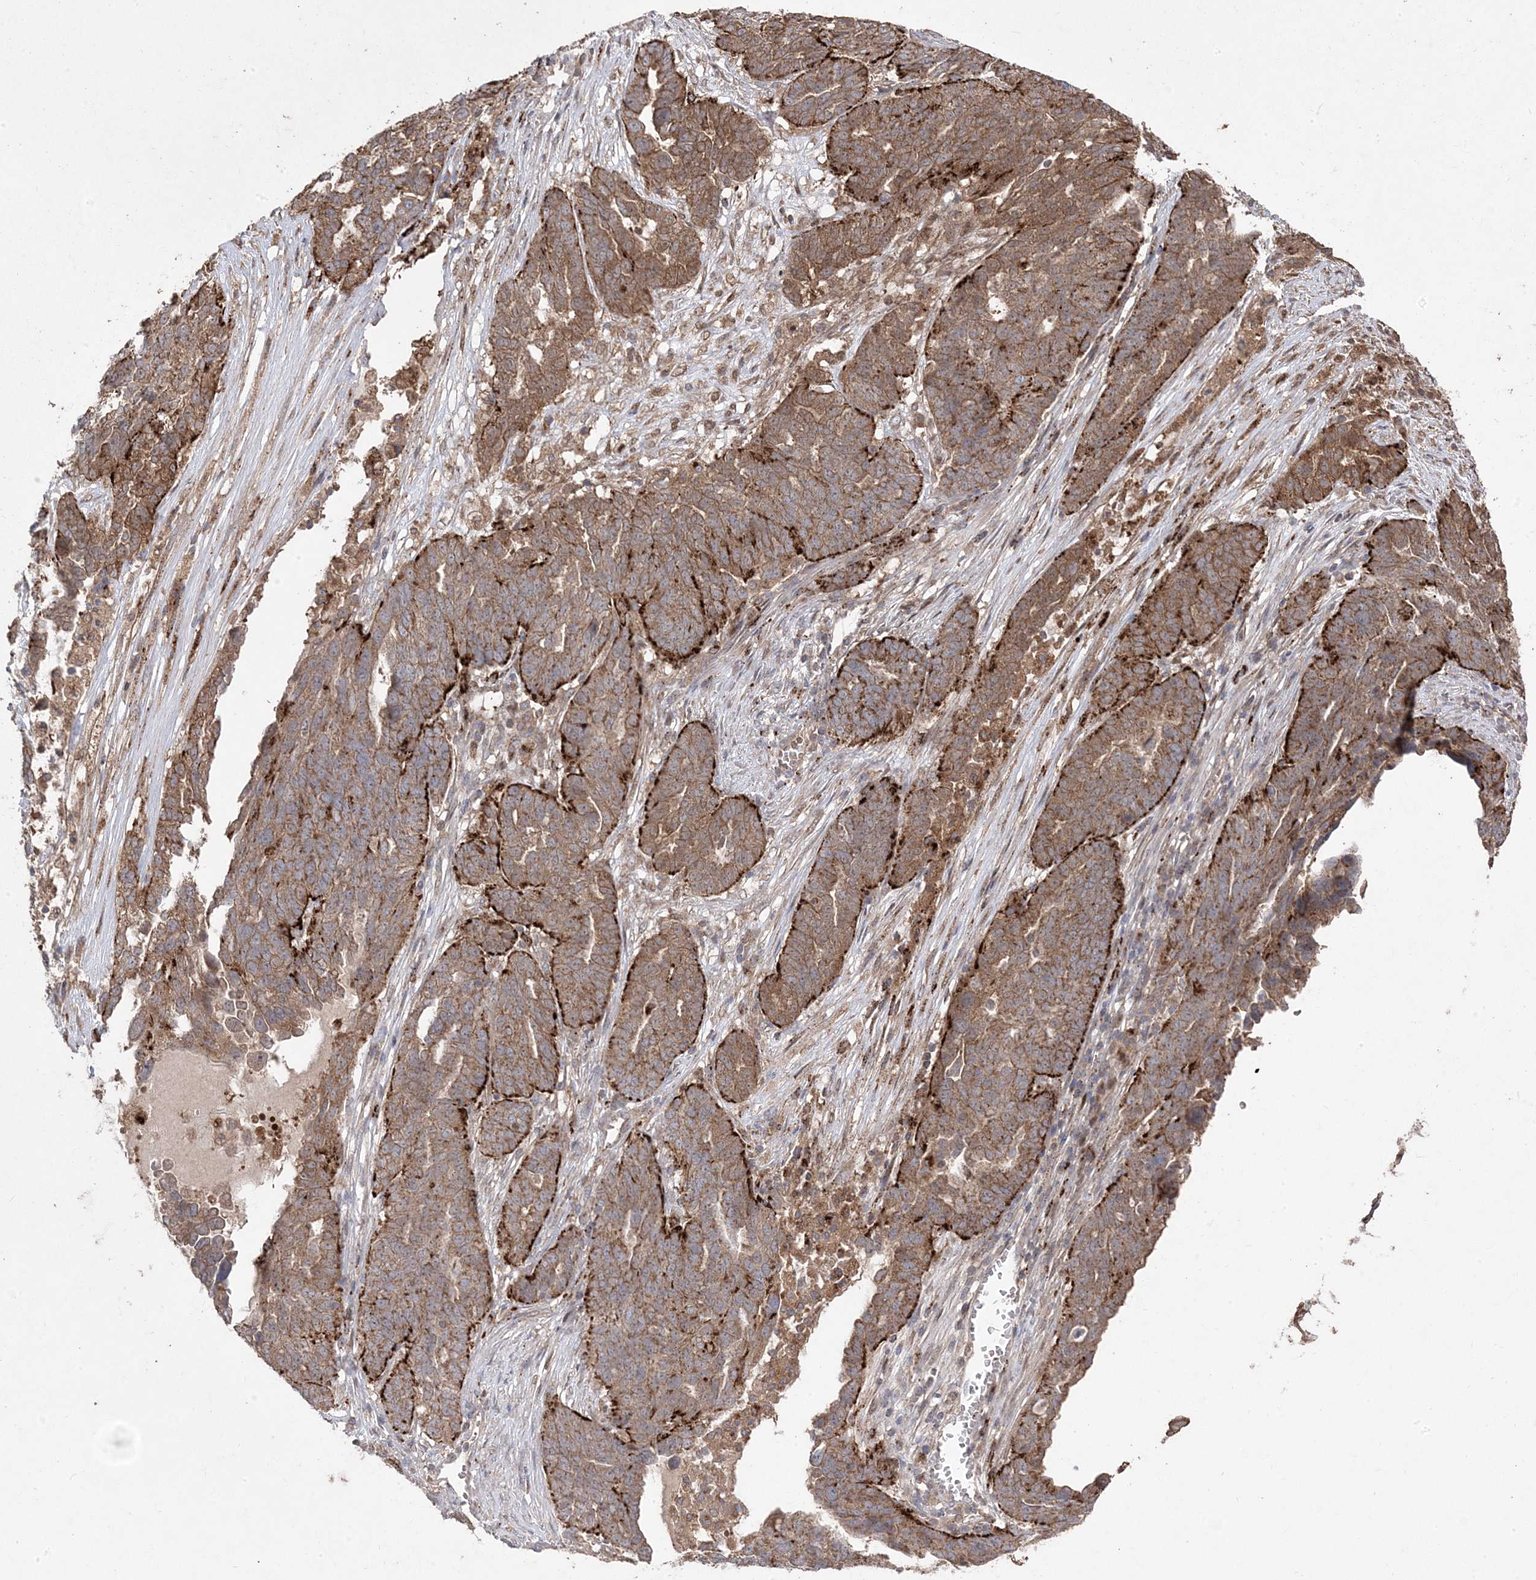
{"staining": {"intensity": "strong", "quantity": ">75%", "location": "cytoplasmic/membranous"}, "tissue": "ovarian cancer", "cell_type": "Tumor cells", "image_type": "cancer", "snomed": [{"axis": "morphology", "description": "Cystadenocarcinoma, serous, NOS"}, {"axis": "topography", "description": "Ovary"}], "caption": "Ovarian cancer stained for a protein (brown) shows strong cytoplasmic/membranous positive positivity in about >75% of tumor cells.", "gene": "PPOX", "patient": {"sex": "female", "age": 59}}